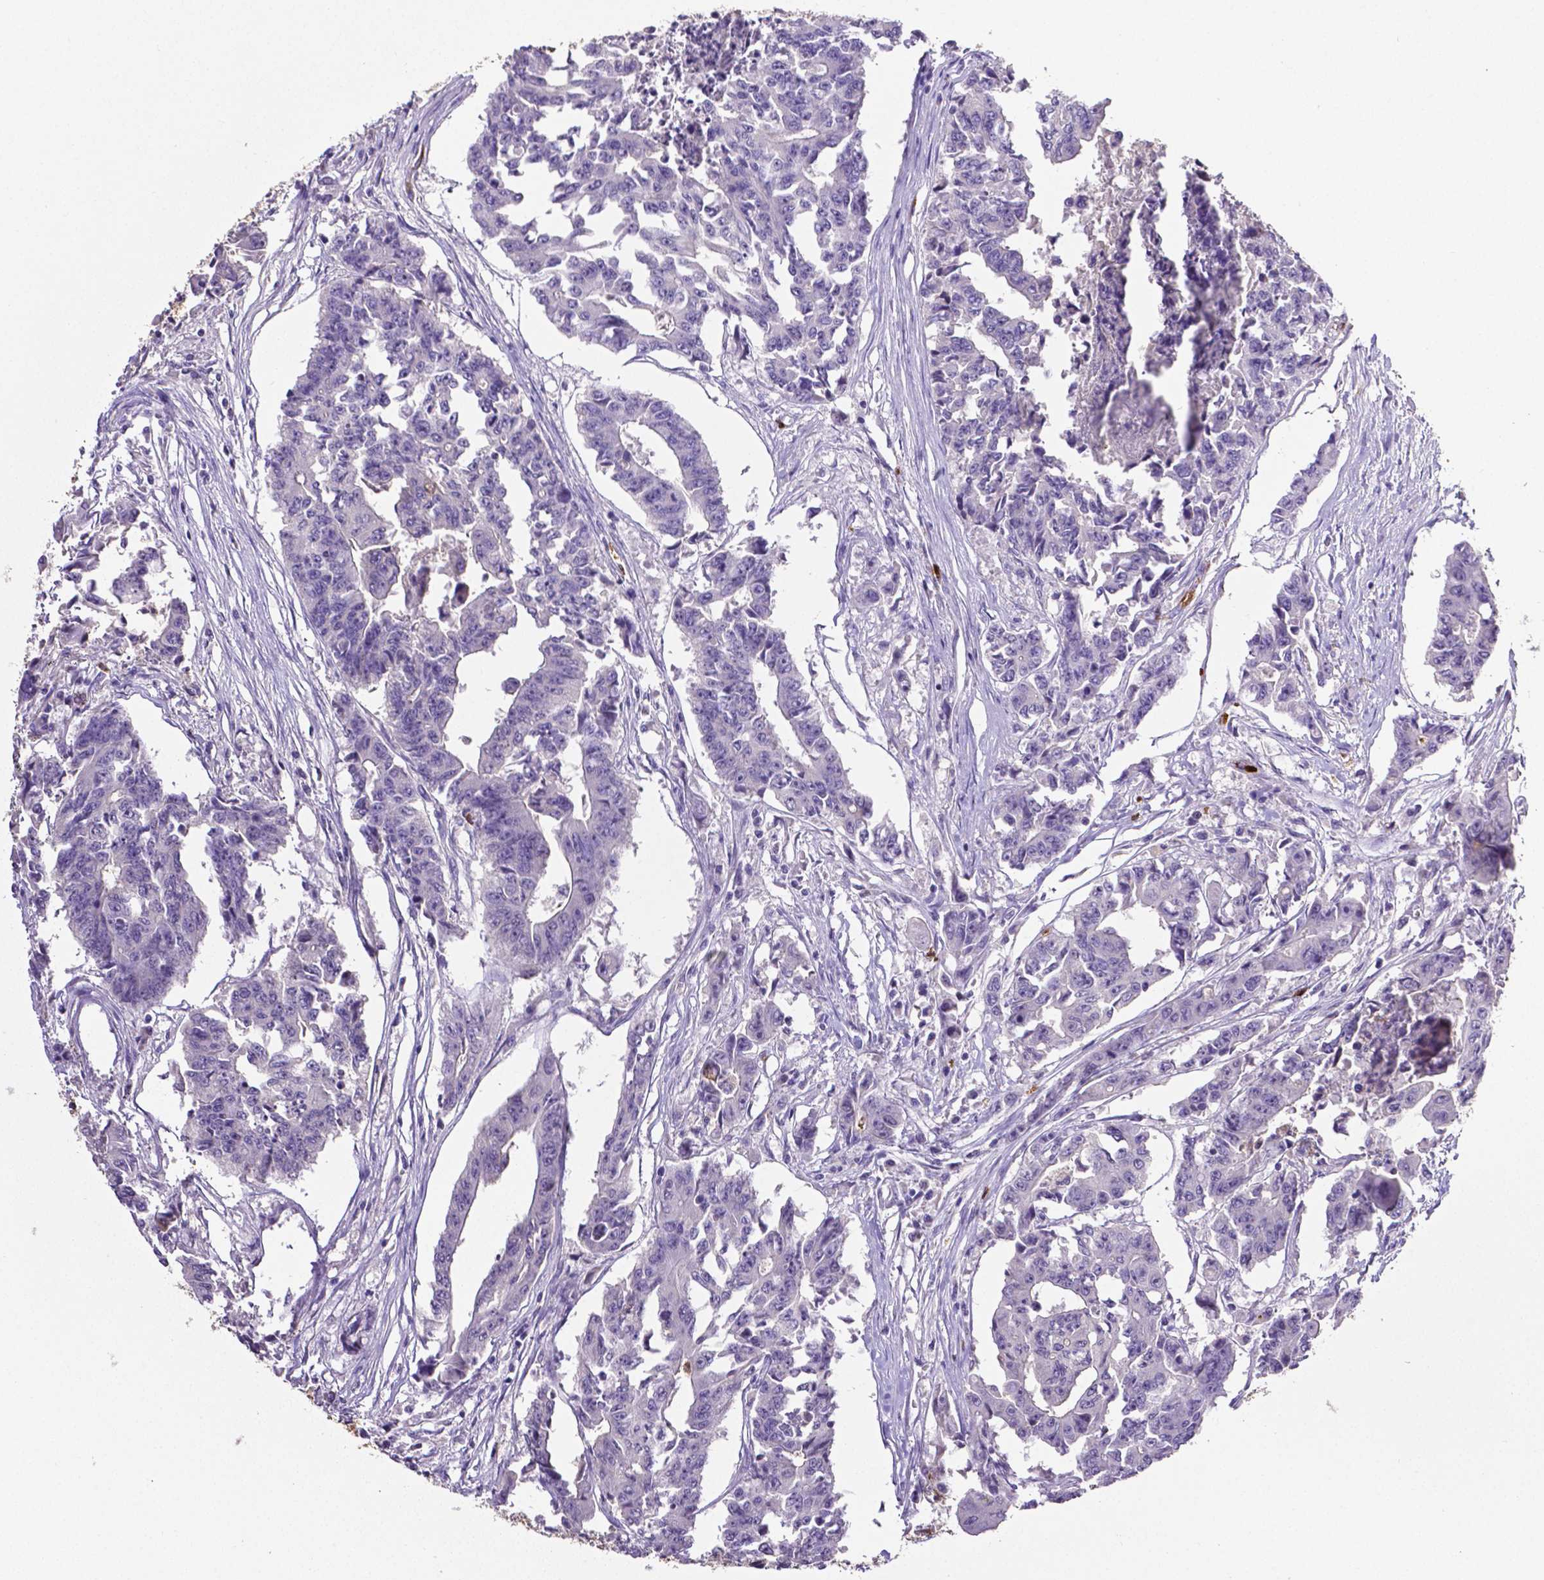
{"staining": {"intensity": "negative", "quantity": "none", "location": "none"}, "tissue": "colorectal cancer", "cell_type": "Tumor cells", "image_type": "cancer", "snomed": [{"axis": "morphology", "description": "Adenocarcinoma, NOS"}, {"axis": "topography", "description": "Rectum"}], "caption": "Immunohistochemical staining of colorectal cancer displays no significant expression in tumor cells.", "gene": "MMP9", "patient": {"sex": "male", "age": 54}}